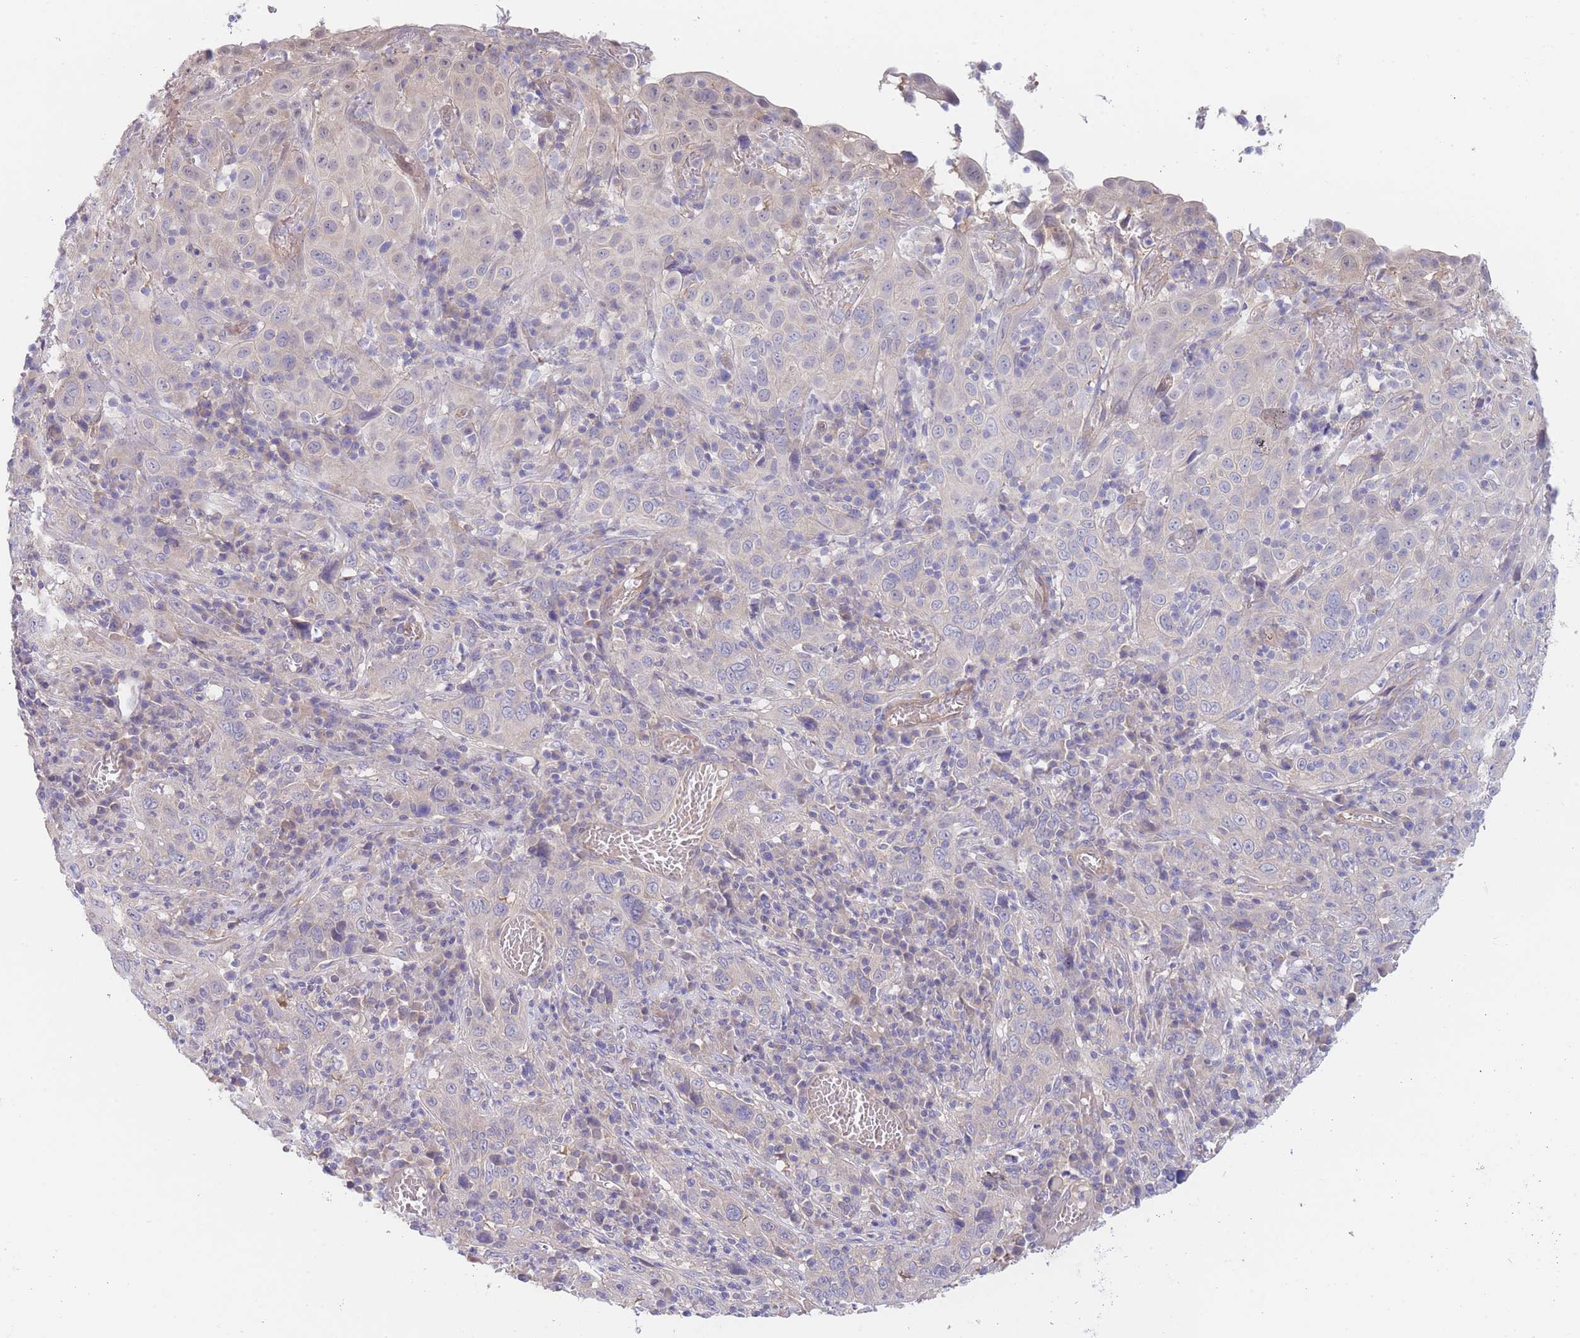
{"staining": {"intensity": "negative", "quantity": "none", "location": "none"}, "tissue": "cervical cancer", "cell_type": "Tumor cells", "image_type": "cancer", "snomed": [{"axis": "morphology", "description": "Squamous cell carcinoma, NOS"}, {"axis": "topography", "description": "Cervix"}], "caption": "This photomicrograph is of cervical cancer (squamous cell carcinoma) stained with immunohistochemistry to label a protein in brown with the nuclei are counter-stained blue. There is no positivity in tumor cells.", "gene": "ZNF281", "patient": {"sex": "female", "age": 46}}